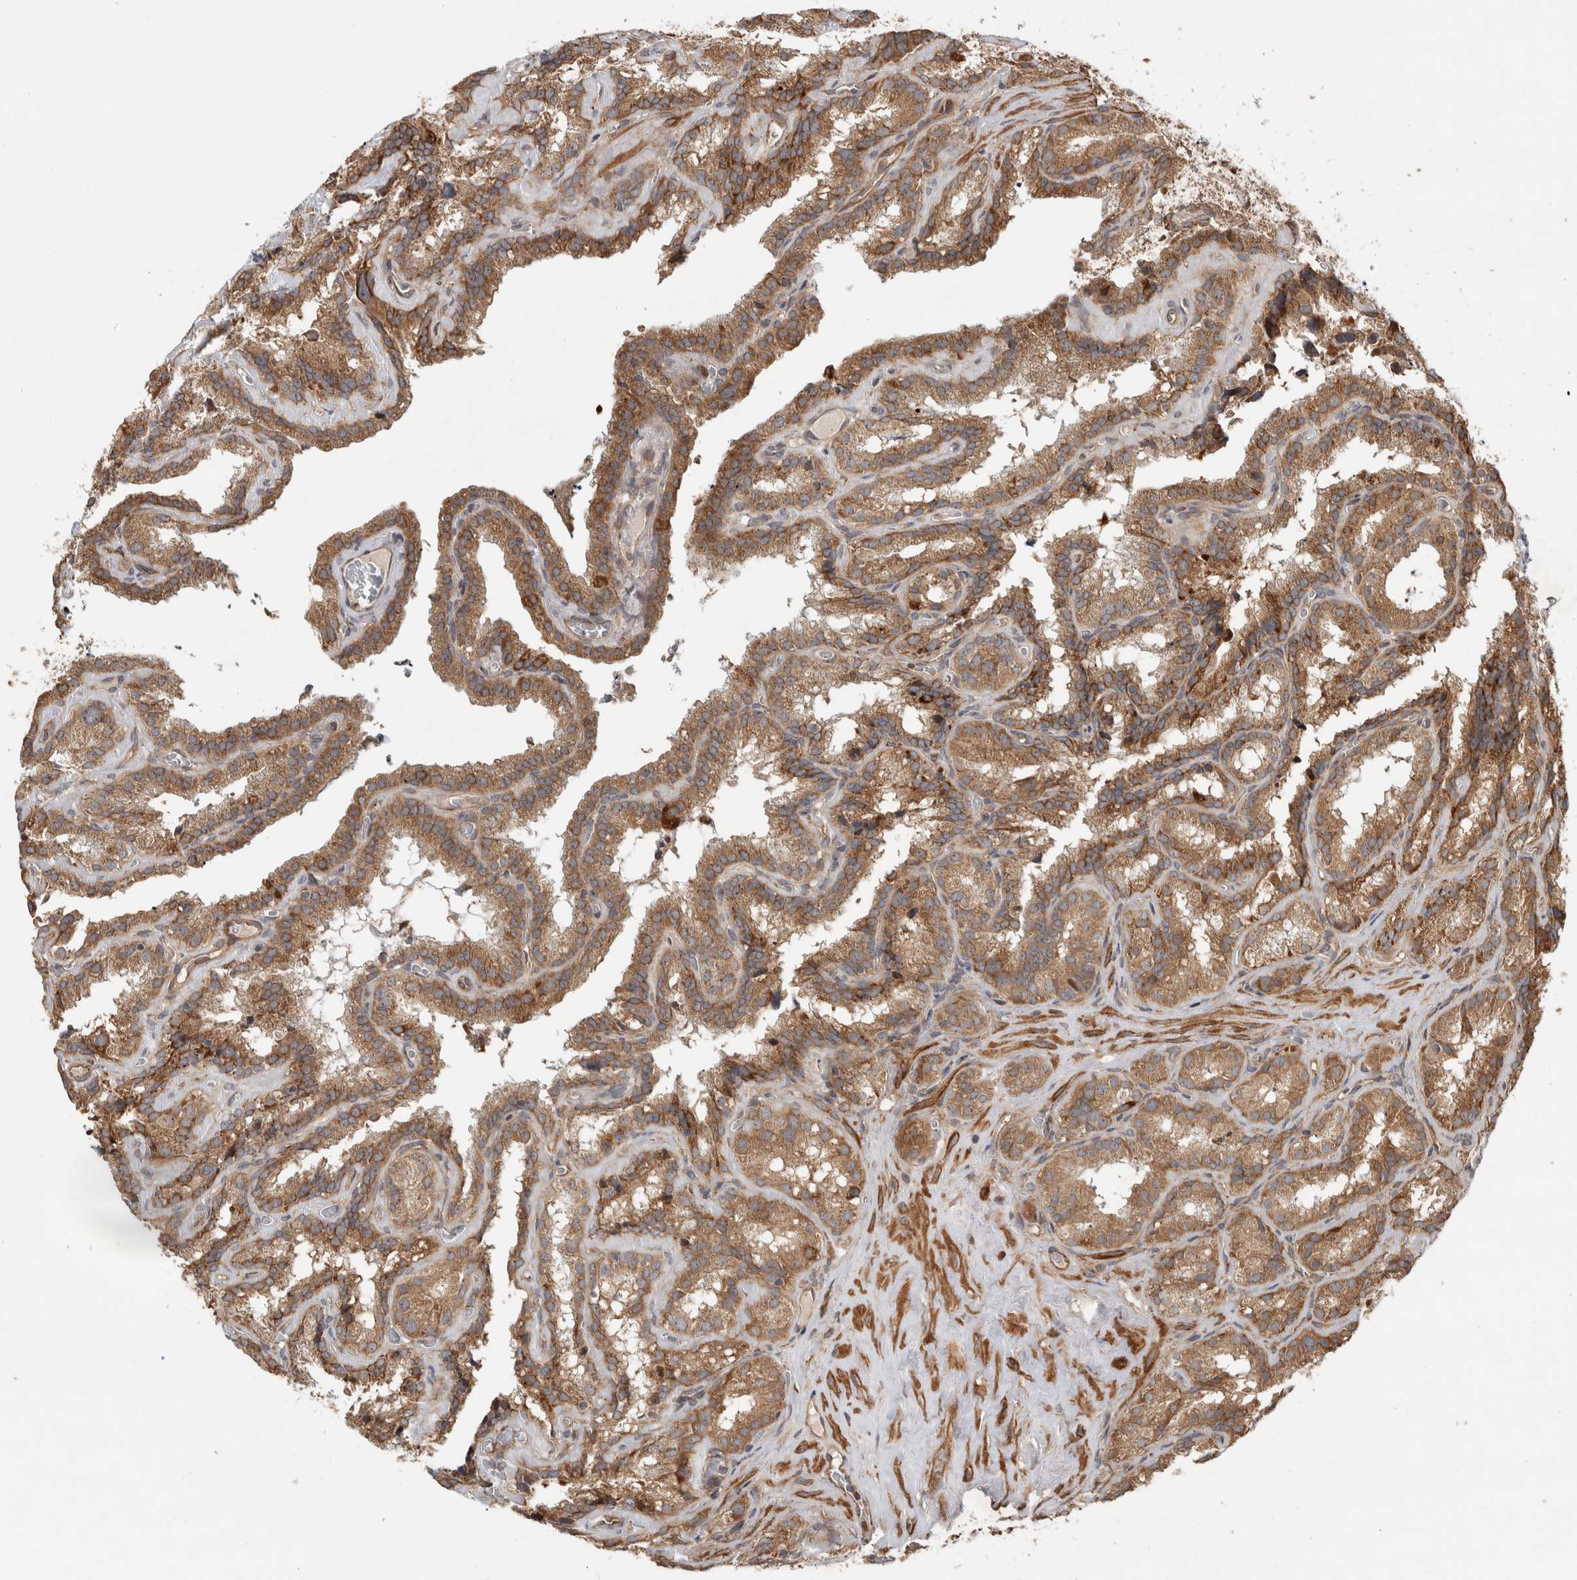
{"staining": {"intensity": "moderate", "quantity": ">75%", "location": "cytoplasmic/membranous"}, "tissue": "seminal vesicle", "cell_type": "Glandular cells", "image_type": "normal", "snomed": [{"axis": "morphology", "description": "Normal tissue, NOS"}, {"axis": "topography", "description": "Prostate"}, {"axis": "topography", "description": "Seminal veicle"}], "caption": "Immunohistochemistry (IHC) (DAB) staining of unremarkable human seminal vesicle reveals moderate cytoplasmic/membranous protein positivity in about >75% of glandular cells. Immunohistochemistry stains the protein of interest in brown and the nuclei are stained blue.", "gene": "TUBD1", "patient": {"sex": "male", "age": 59}}